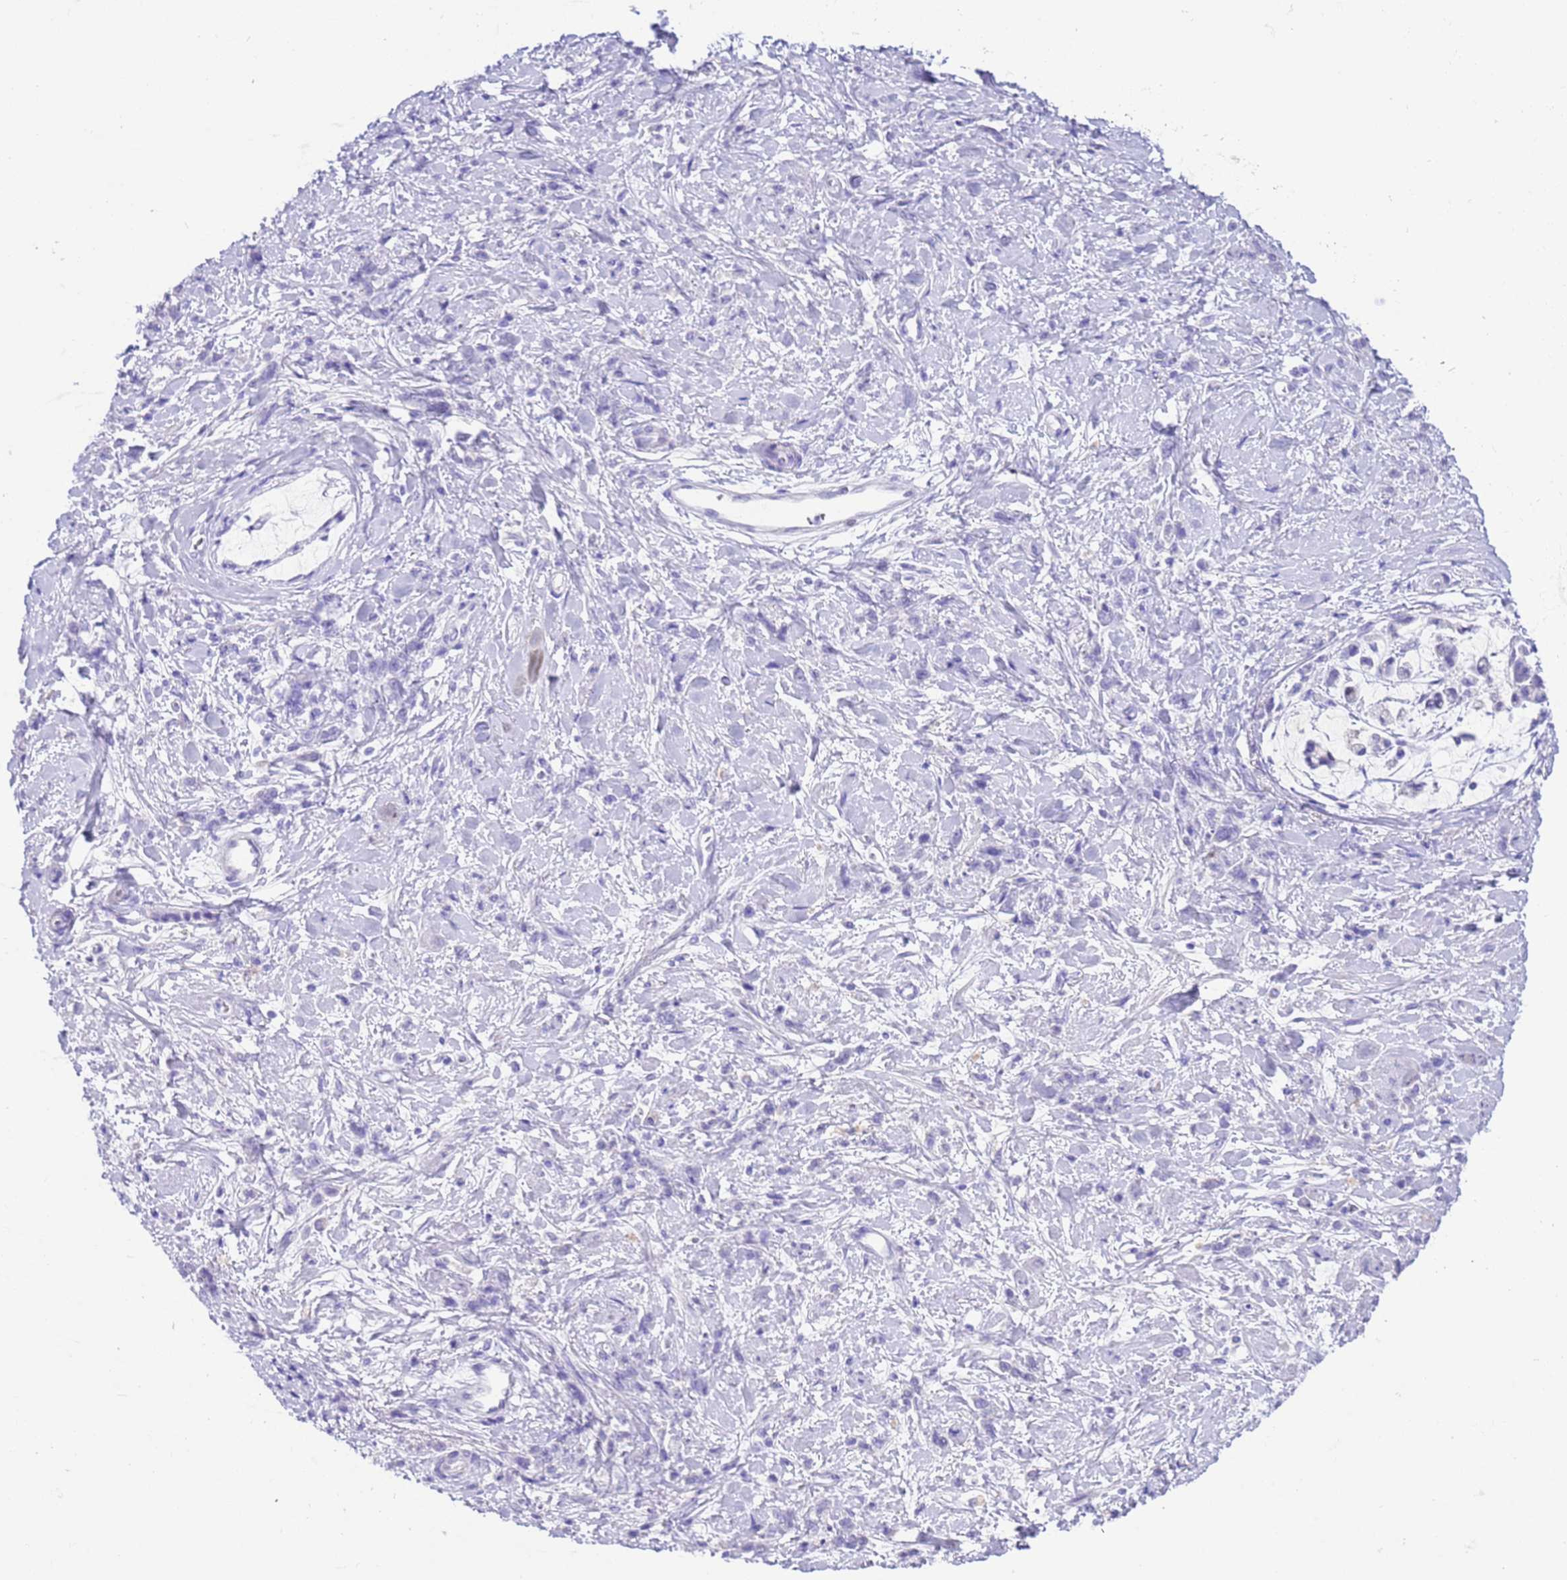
{"staining": {"intensity": "negative", "quantity": "none", "location": "none"}, "tissue": "stomach cancer", "cell_type": "Tumor cells", "image_type": "cancer", "snomed": [{"axis": "morphology", "description": "Adenocarcinoma, NOS"}, {"axis": "topography", "description": "Stomach"}], "caption": "A micrograph of human adenocarcinoma (stomach) is negative for staining in tumor cells.", "gene": "CPB1", "patient": {"sex": "female", "age": 60}}